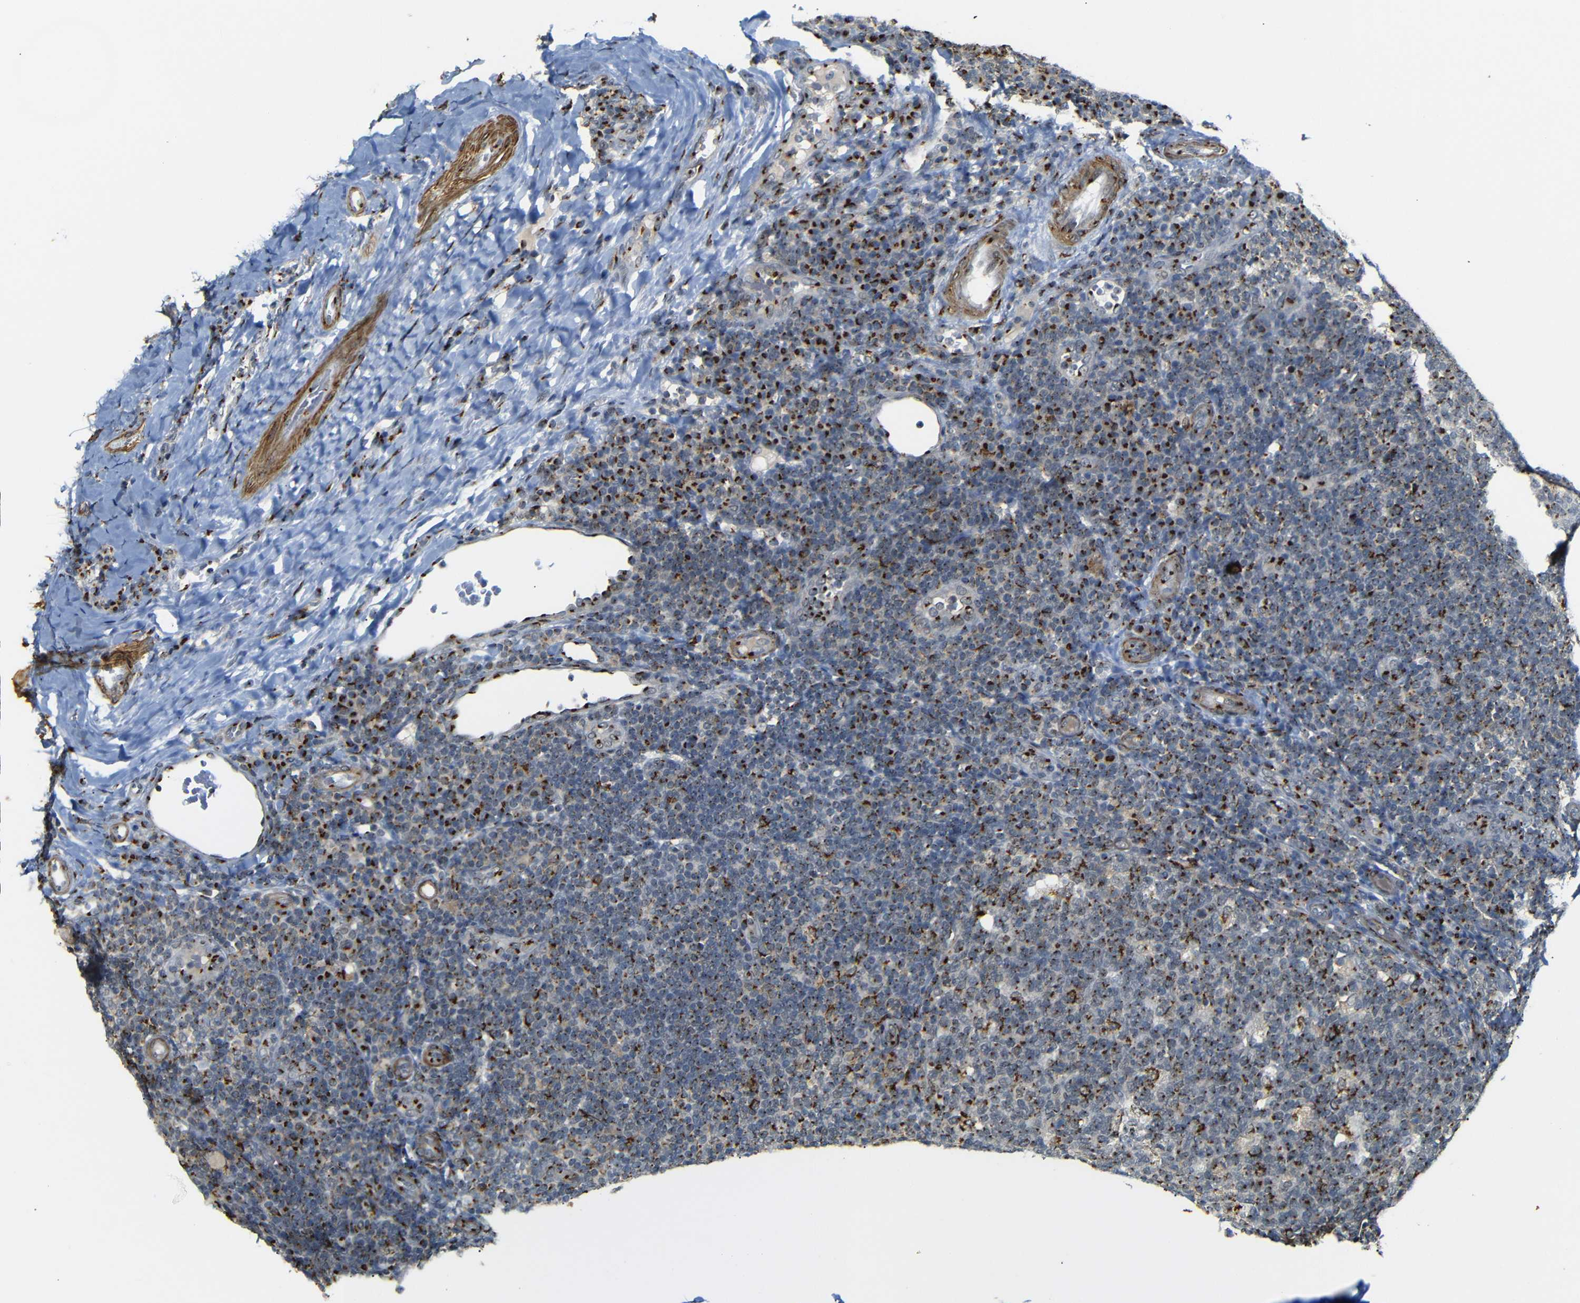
{"staining": {"intensity": "strong", "quantity": ">75%", "location": "cytoplasmic/membranous"}, "tissue": "tonsil", "cell_type": "Germinal center cells", "image_type": "normal", "snomed": [{"axis": "morphology", "description": "Normal tissue, NOS"}, {"axis": "topography", "description": "Tonsil"}], "caption": "Human tonsil stained for a protein (brown) displays strong cytoplasmic/membranous positive expression in about >75% of germinal center cells.", "gene": "TGOLN2", "patient": {"sex": "male", "age": 17}}